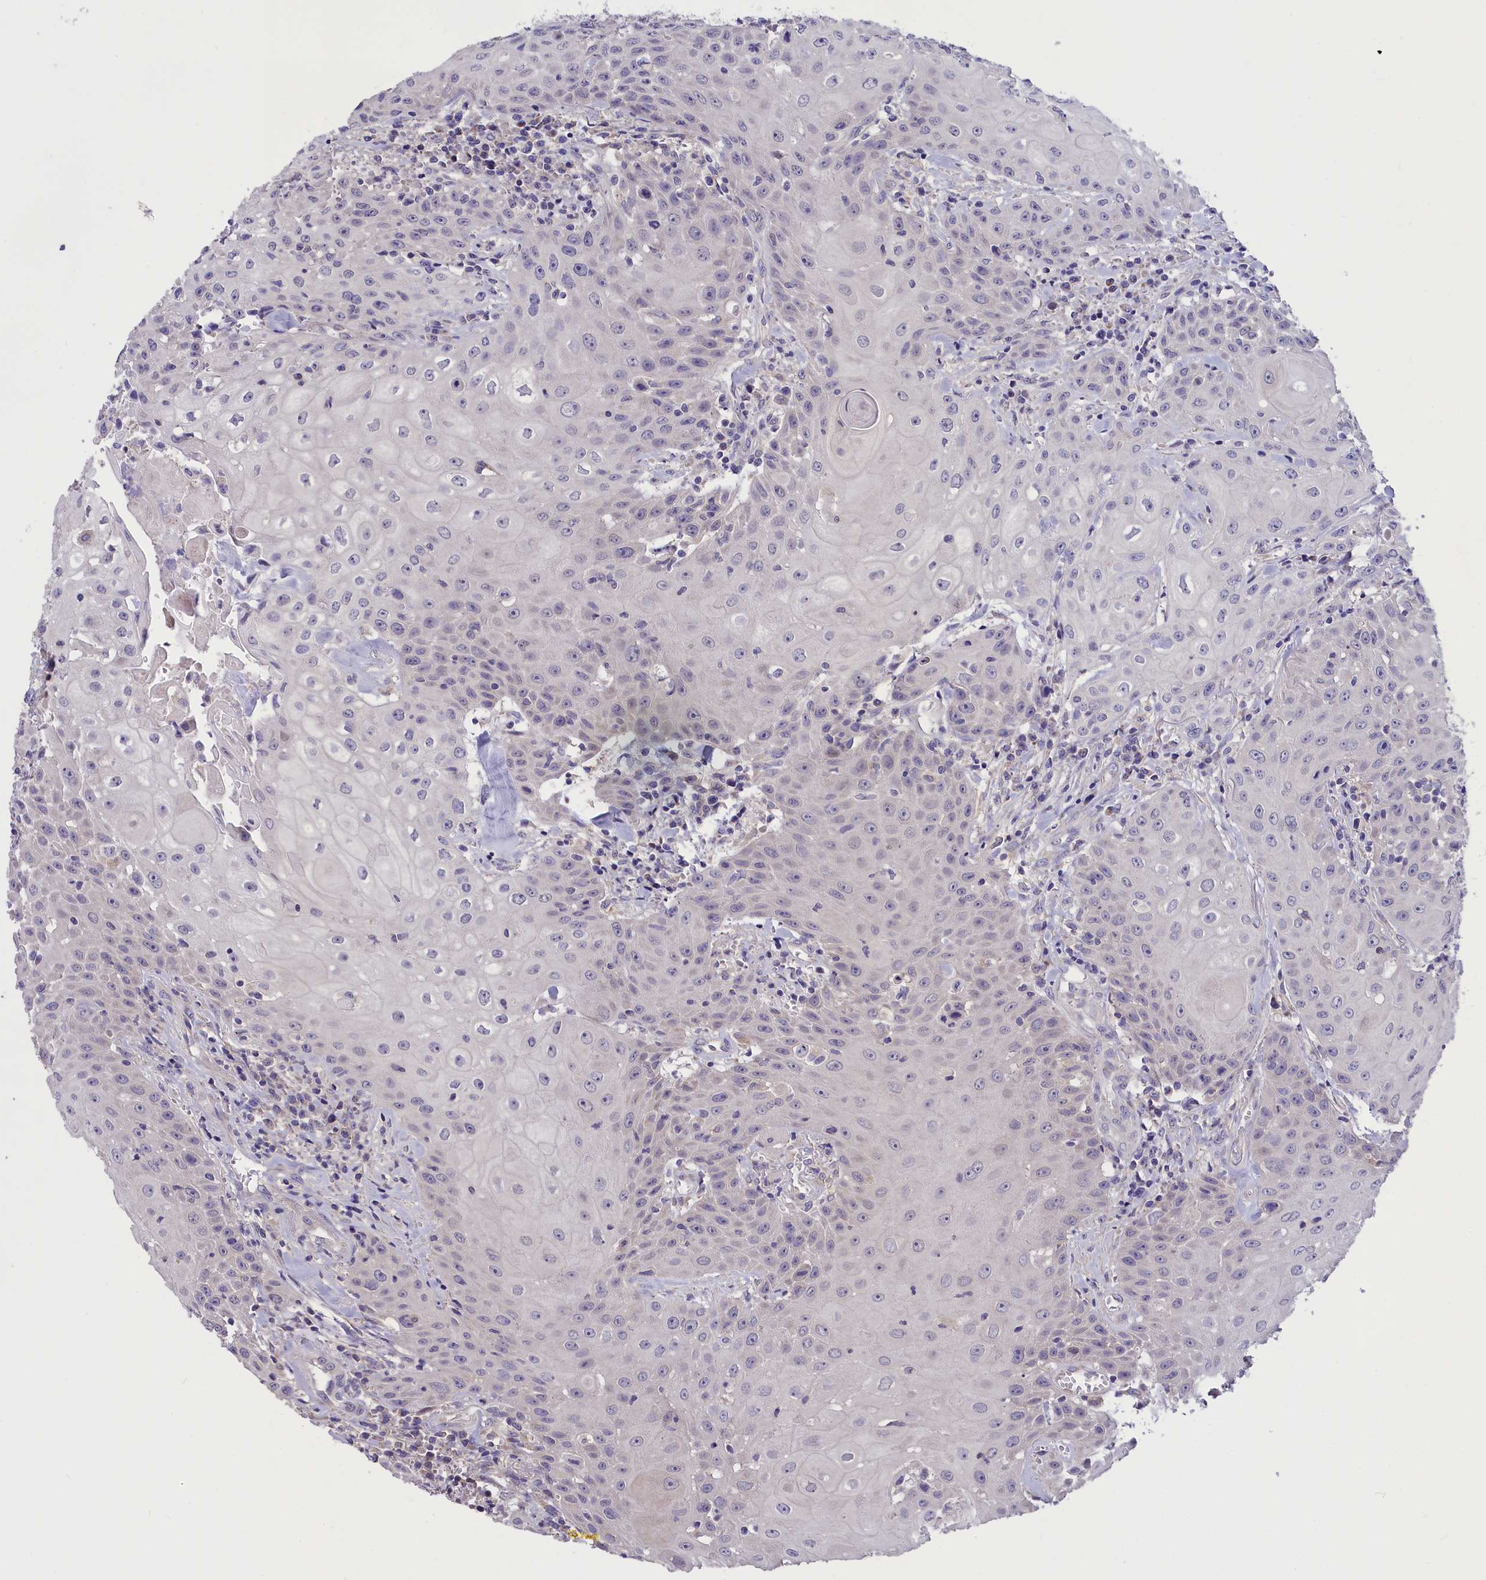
{"staining": {"intensity": "negative", "quantity": "none", "location": "none"}, "tissue": "head and neck cancer", "cell_type": "Tumor cells", "image_type": "cancer", "snomed": [{"axis": "morphology", "description": "Squamous cell carcinoma, NOS"}, {"axis": "topography", "description": "Oral tissue"}, {"axis": "topography", "description": "Head-Neck"}], "caption": "Tumor cells are negative for protein expression in human head and neck cancer. (DAB immunohistochemistry visualized using brightfield microscopy, high magnification).", "gene": "CYP2U1", "patient": {"sex": "female", "age": 82}}